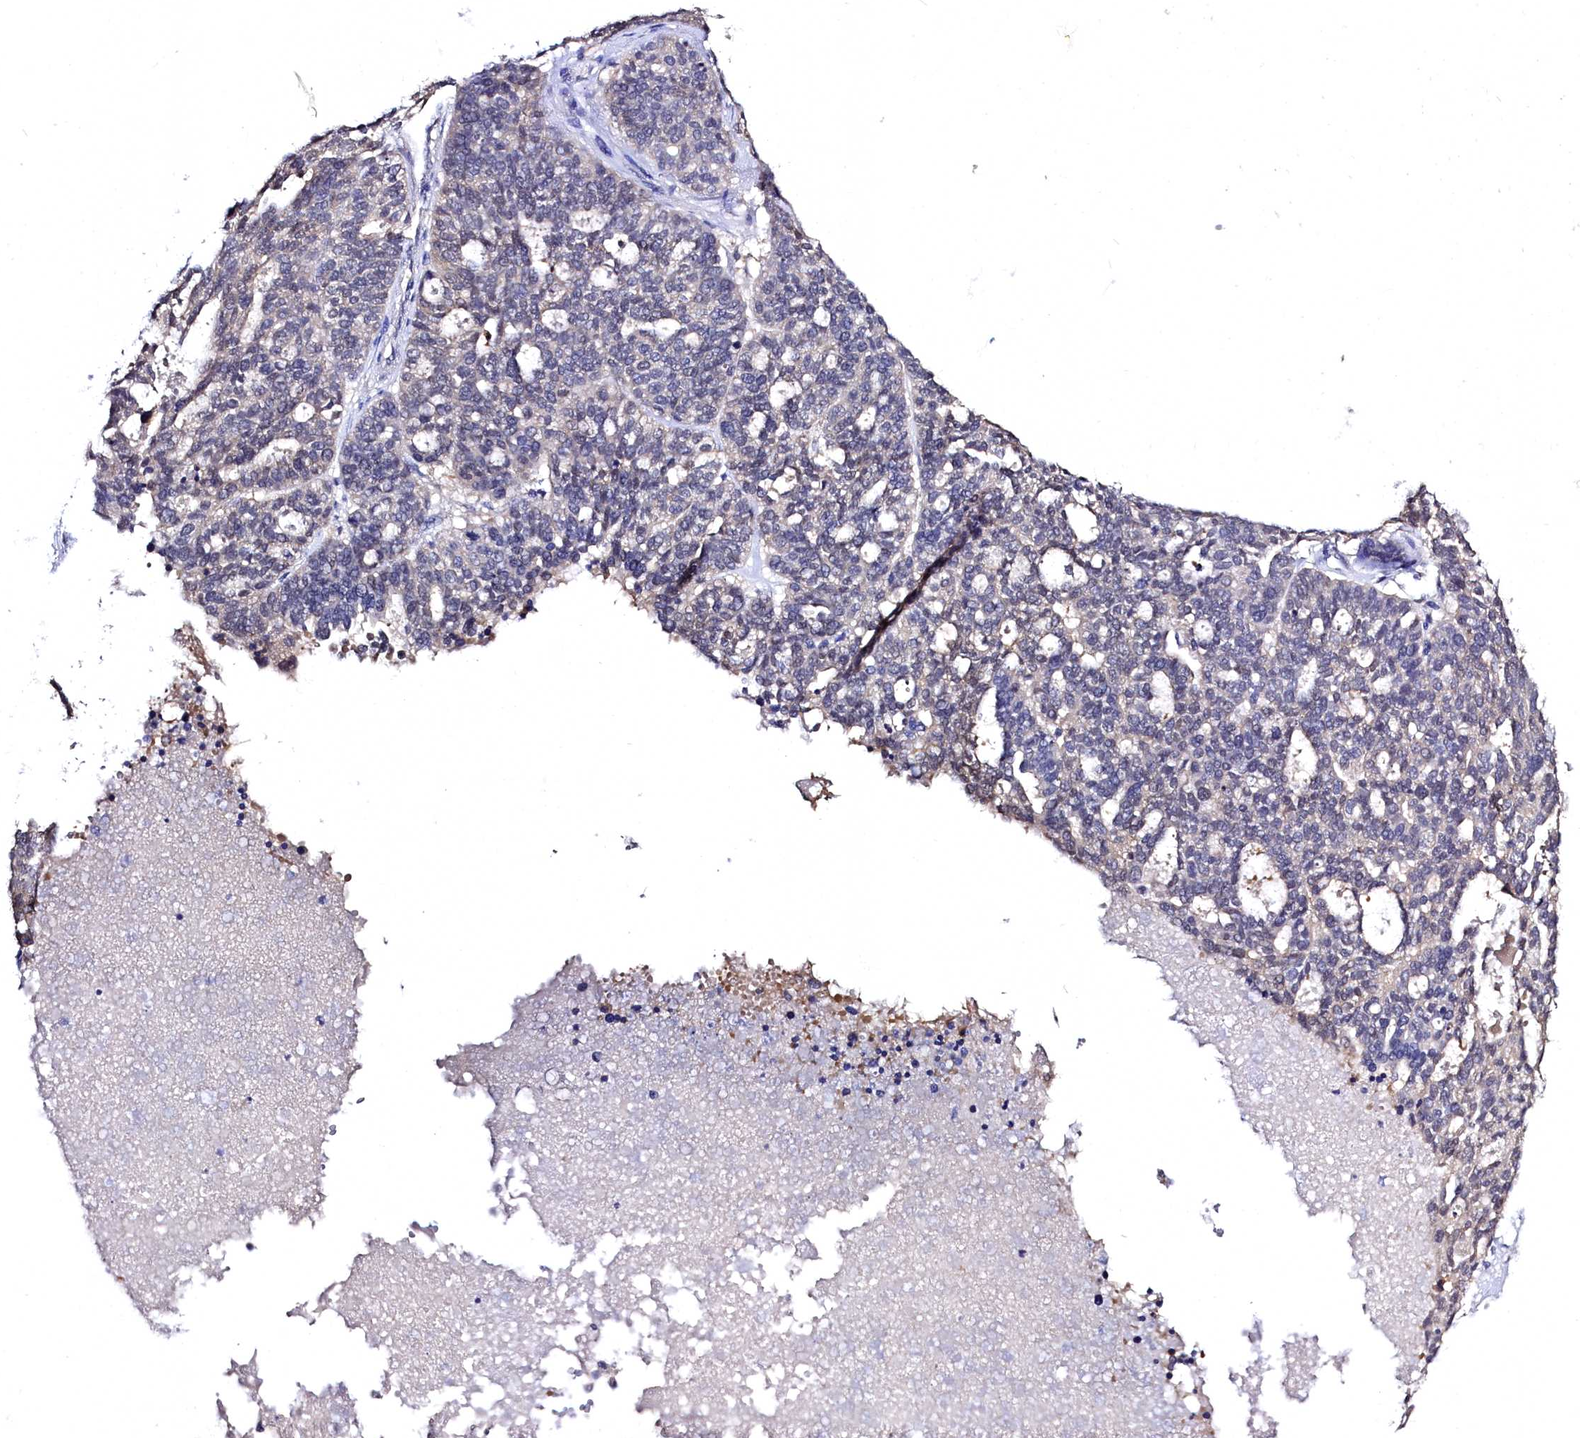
{"staining": {"intensity": "negative", "quantity": "none", "location": "none"}, "tissue": "ovarian cancer", "cell_type": "Tumor cells", "image_type": "cancer", "snomed": [{"axis": "morphology", "description": "Cystadenocarcinoma, serous, NOS"}, {"axis": "topography", "description": "Ovary"}], "caption": "Ovarian cancer was stained to show a protein in brown. There is no significant expression in tumor cells.", "gene": "C11orf54", "patient": {"sex": "female", "age": 59}}